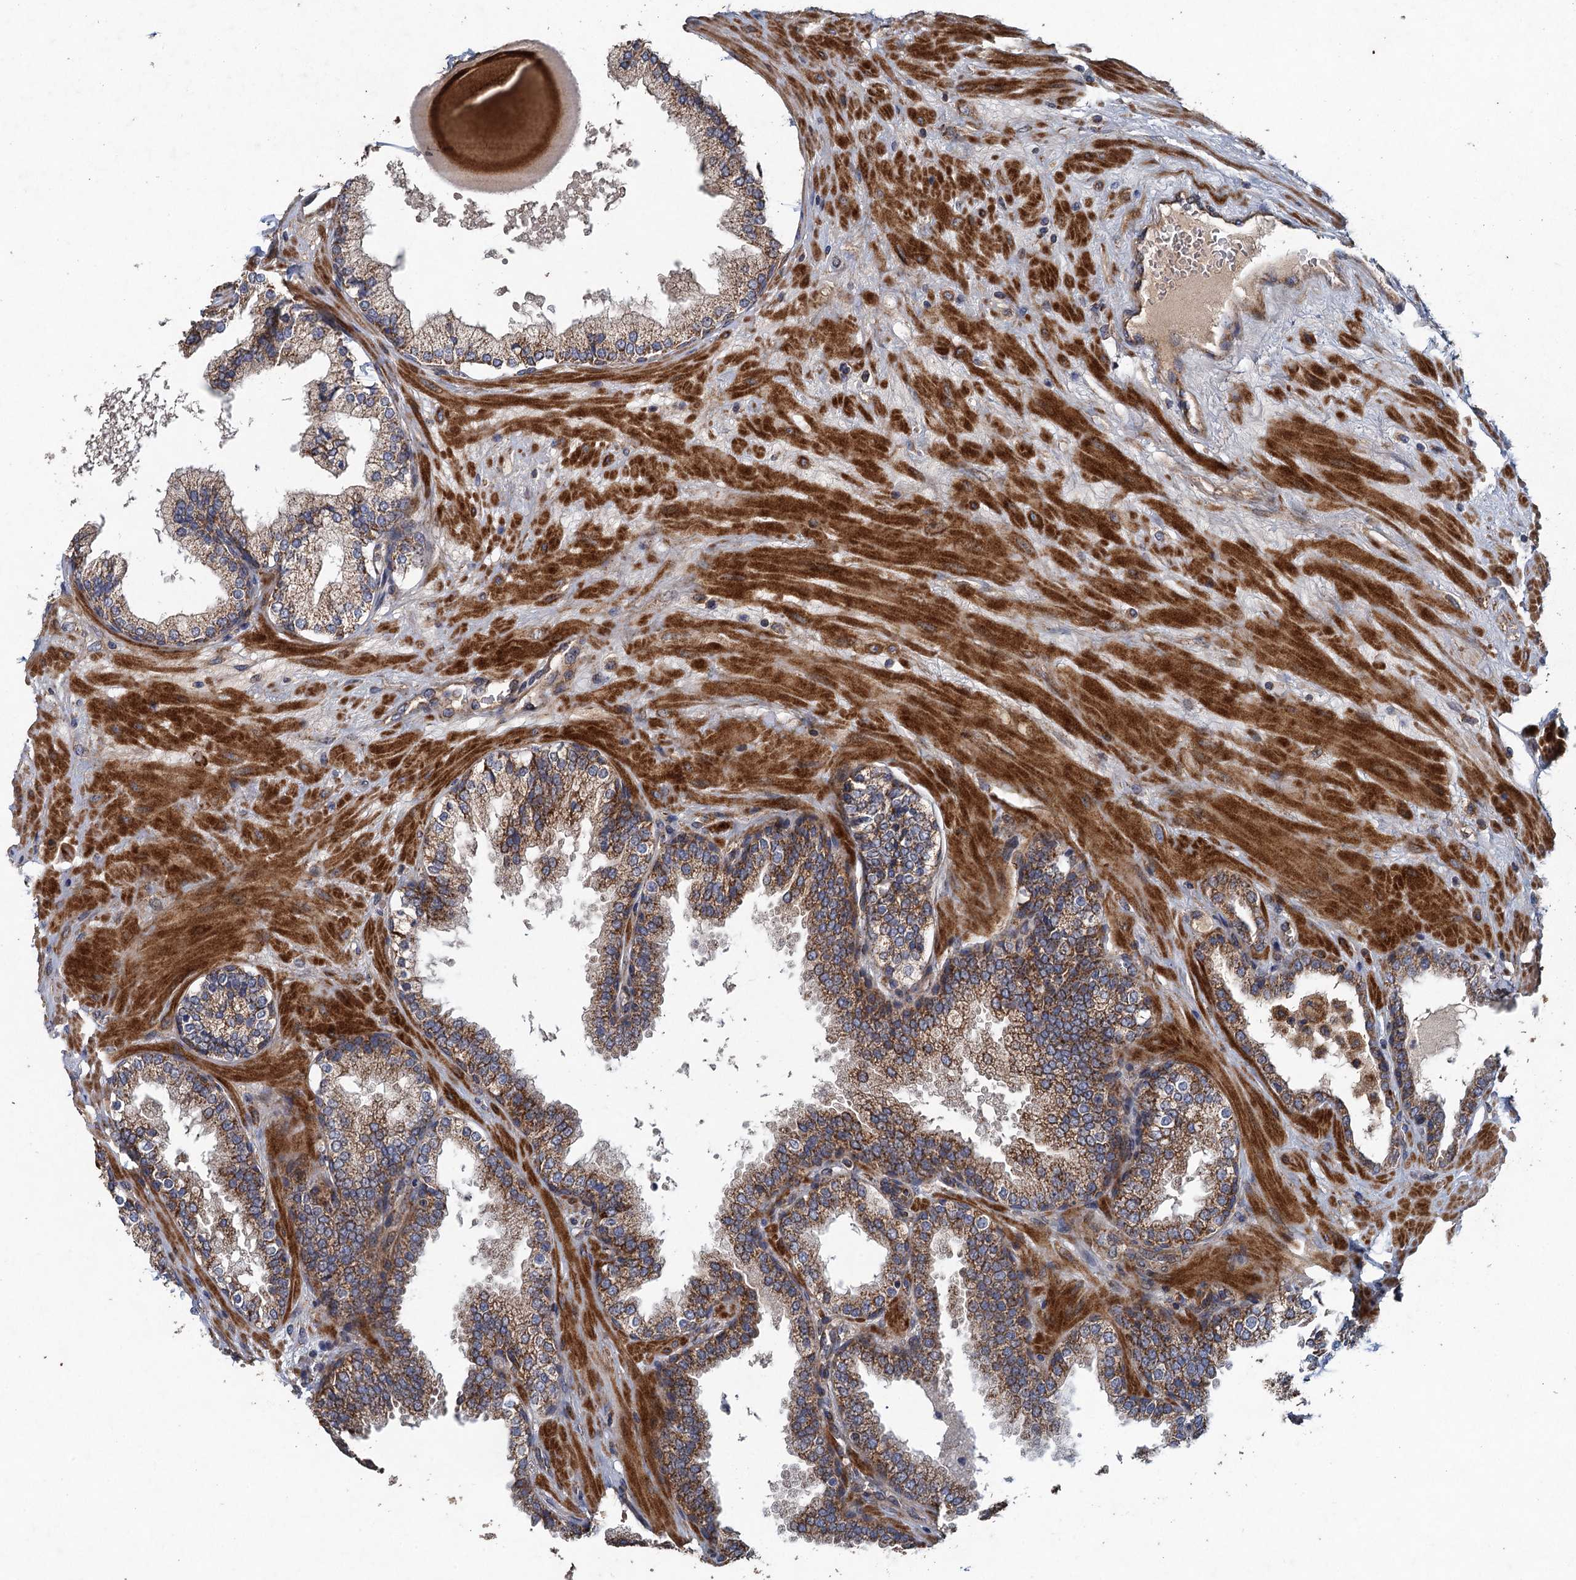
{"staining": {"intensity": "moderate", "quantity": ">75%", "location": "cytoplasmic/membranous"}, "tissue": "prostate", "cell_type": "Glandular cells", "image_type": "normal", "snomed": [{"axis": "morphology", "description": "Normal tissue, NOS"}, {"axis": "topography", "description": "Prostate"}], "caption": "Protein staining reveals moderate cytoplasmic/membranous expression in about >75% of glandular cells in benign prostate.", "gene": "BCS1L", "patient": {"sex": "male", "age": 51}}